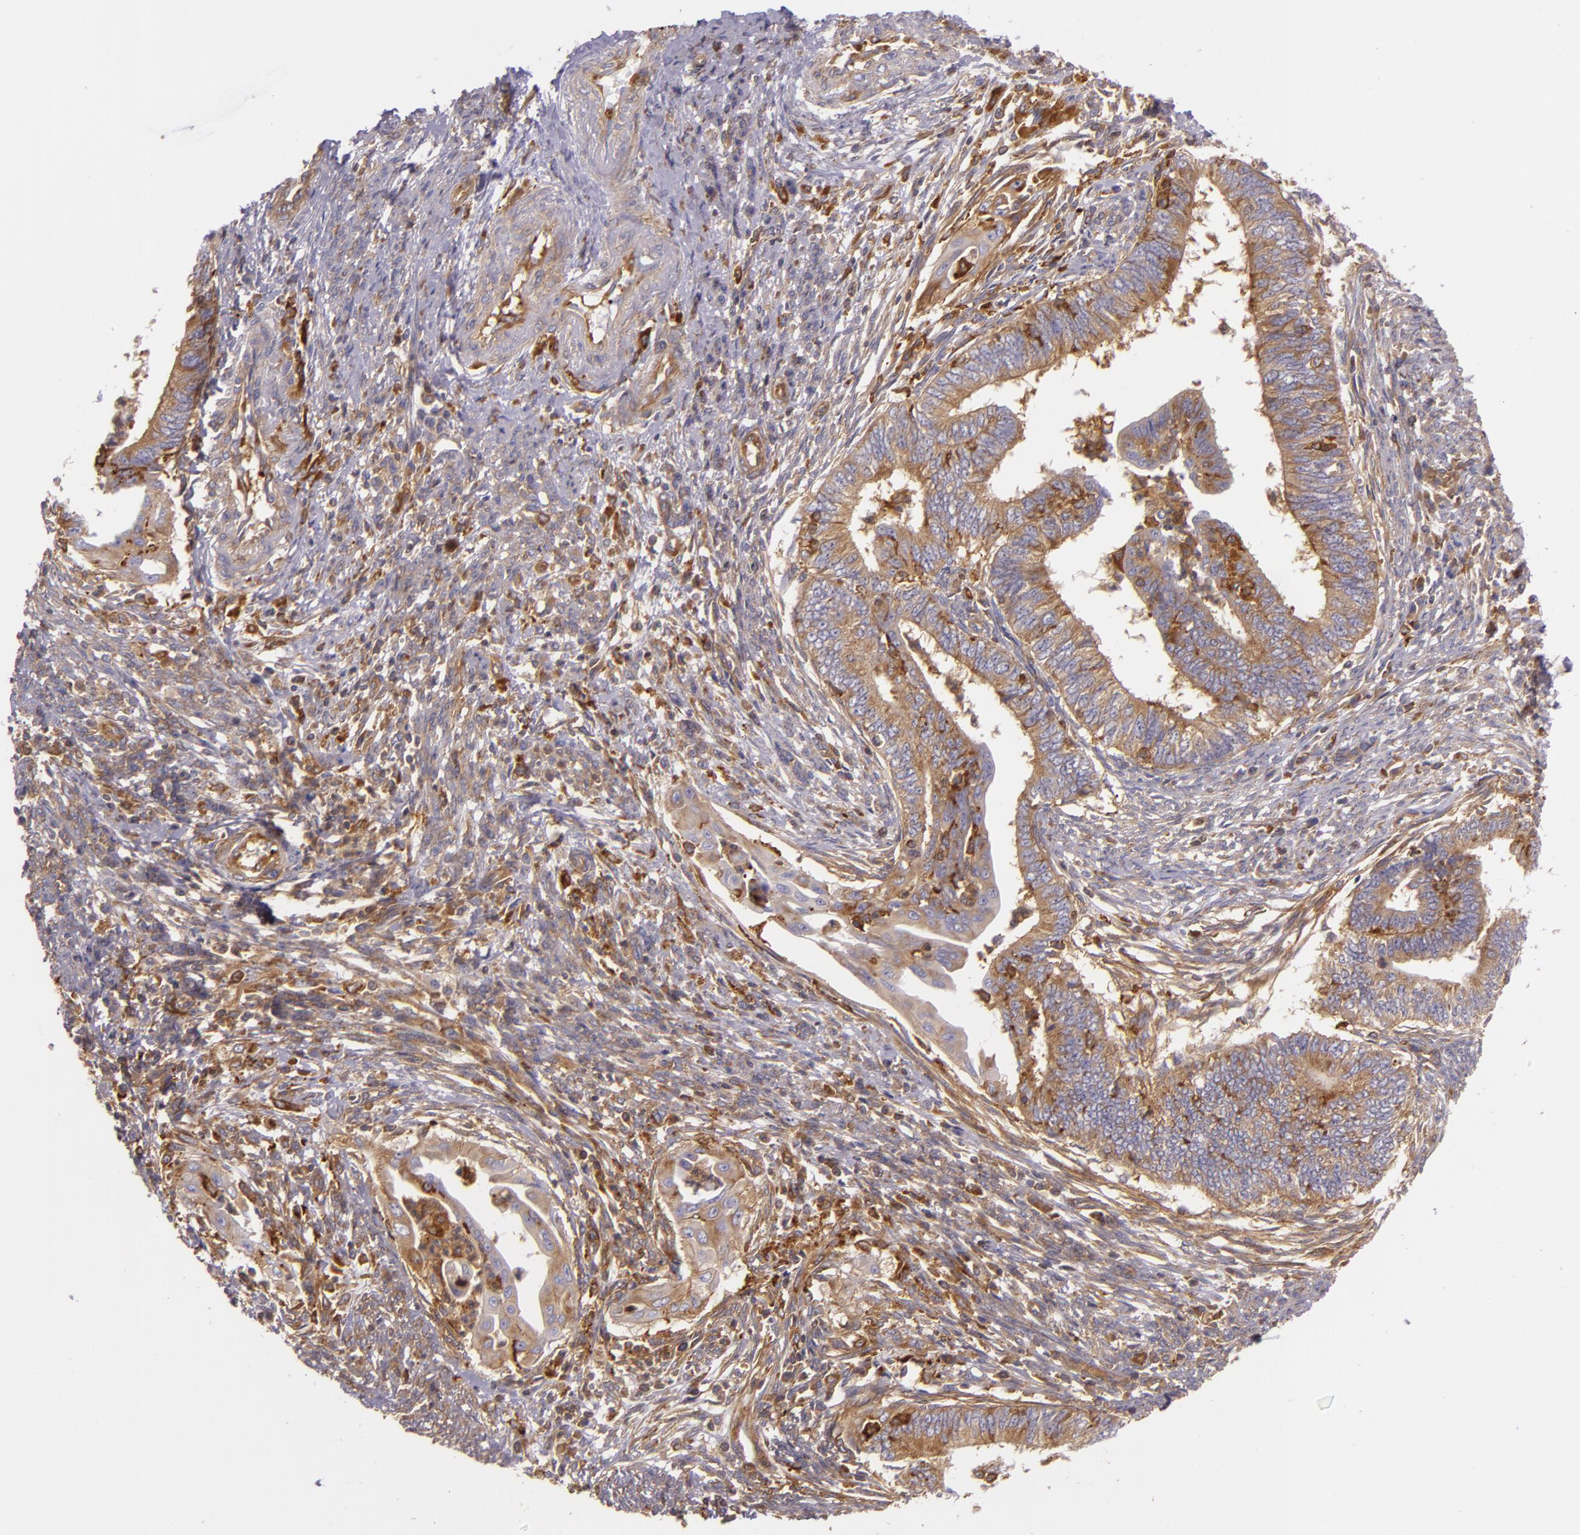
{"staining": {"intensity": "weak", "quantity": ">75%", "location": "cytoplasmic/membranous"}, "tissue": "endometrial cancer", "cell_type": "Tumor cells", "image_type": "cancer", "snomed": [{"axis": "morphology", "description": "Adenocarcinoma, NOS"}, {"axis": "topography", "description": "Endometrium"}], "caption": "Adenocarcinoma (endometrial) tissue reveals weak cytoplasmic/membranous expression in about >75% of tumor cells, visualized by immunohistochemistry.", "gene": "TLN1", "patient": {"sex": "female", "age": 66}}